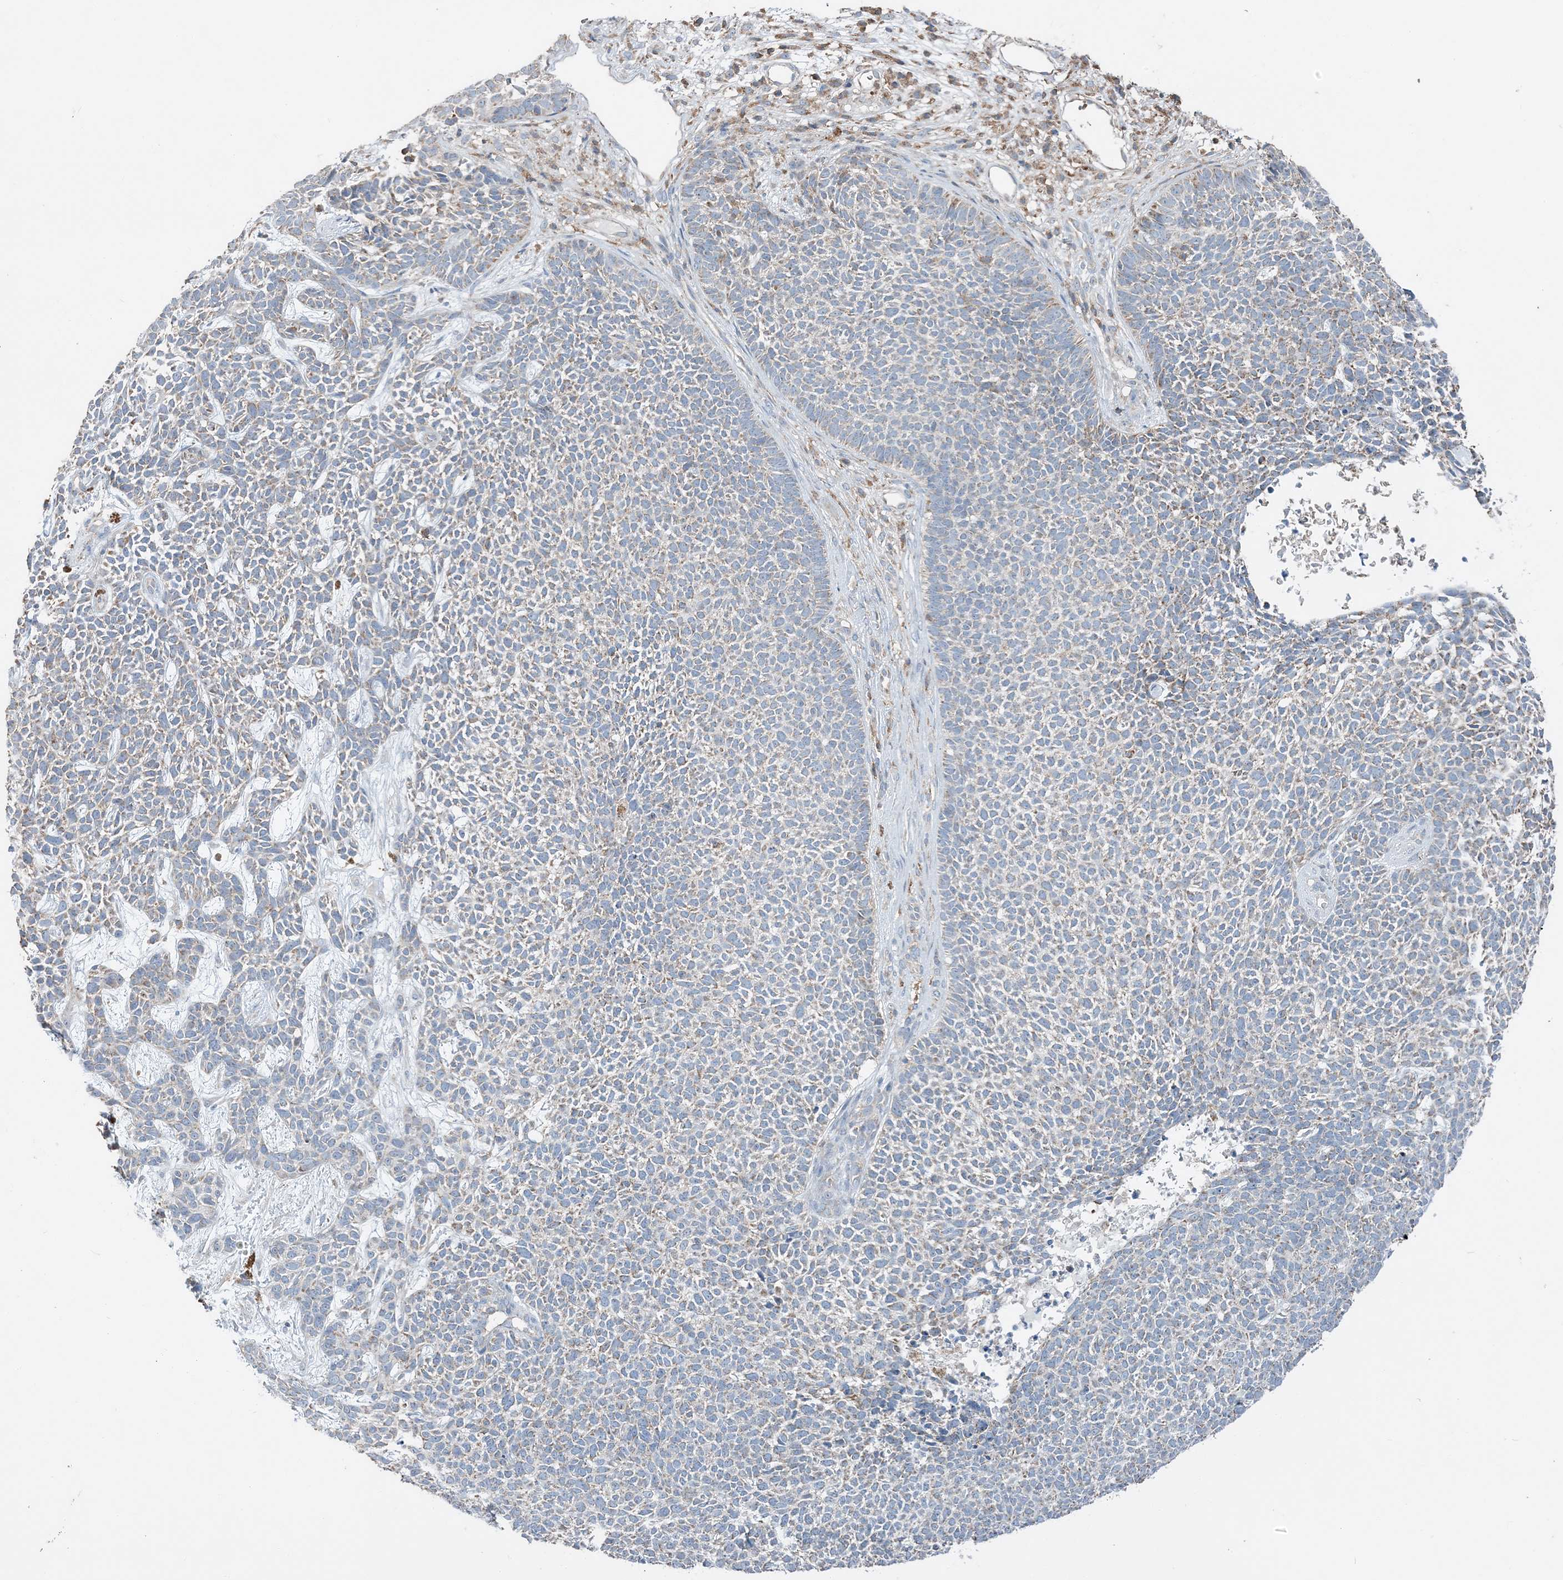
{"staining": {"intensity": "weak", "quantity": "25%-75%", "location": "cytoplasmic/membranous"}, "tissue": "skin cancer", "cell_type": "Tumor cells", "image_type": "cancer", "snomed": [{"axis": "morphology", "description": "Basal cell carcinoma"}, {"axis": "topography", "description": "Skin"}], "caption": "Immunohistochemical staining of skin basal cell carcinoma exhibits low levels of weak cytoplasmic/membranous protein positivity in approximately 25%-75% of tumor cells.", "gene": "TMLHE", "patient": {"sex": "female", "age": 84}}